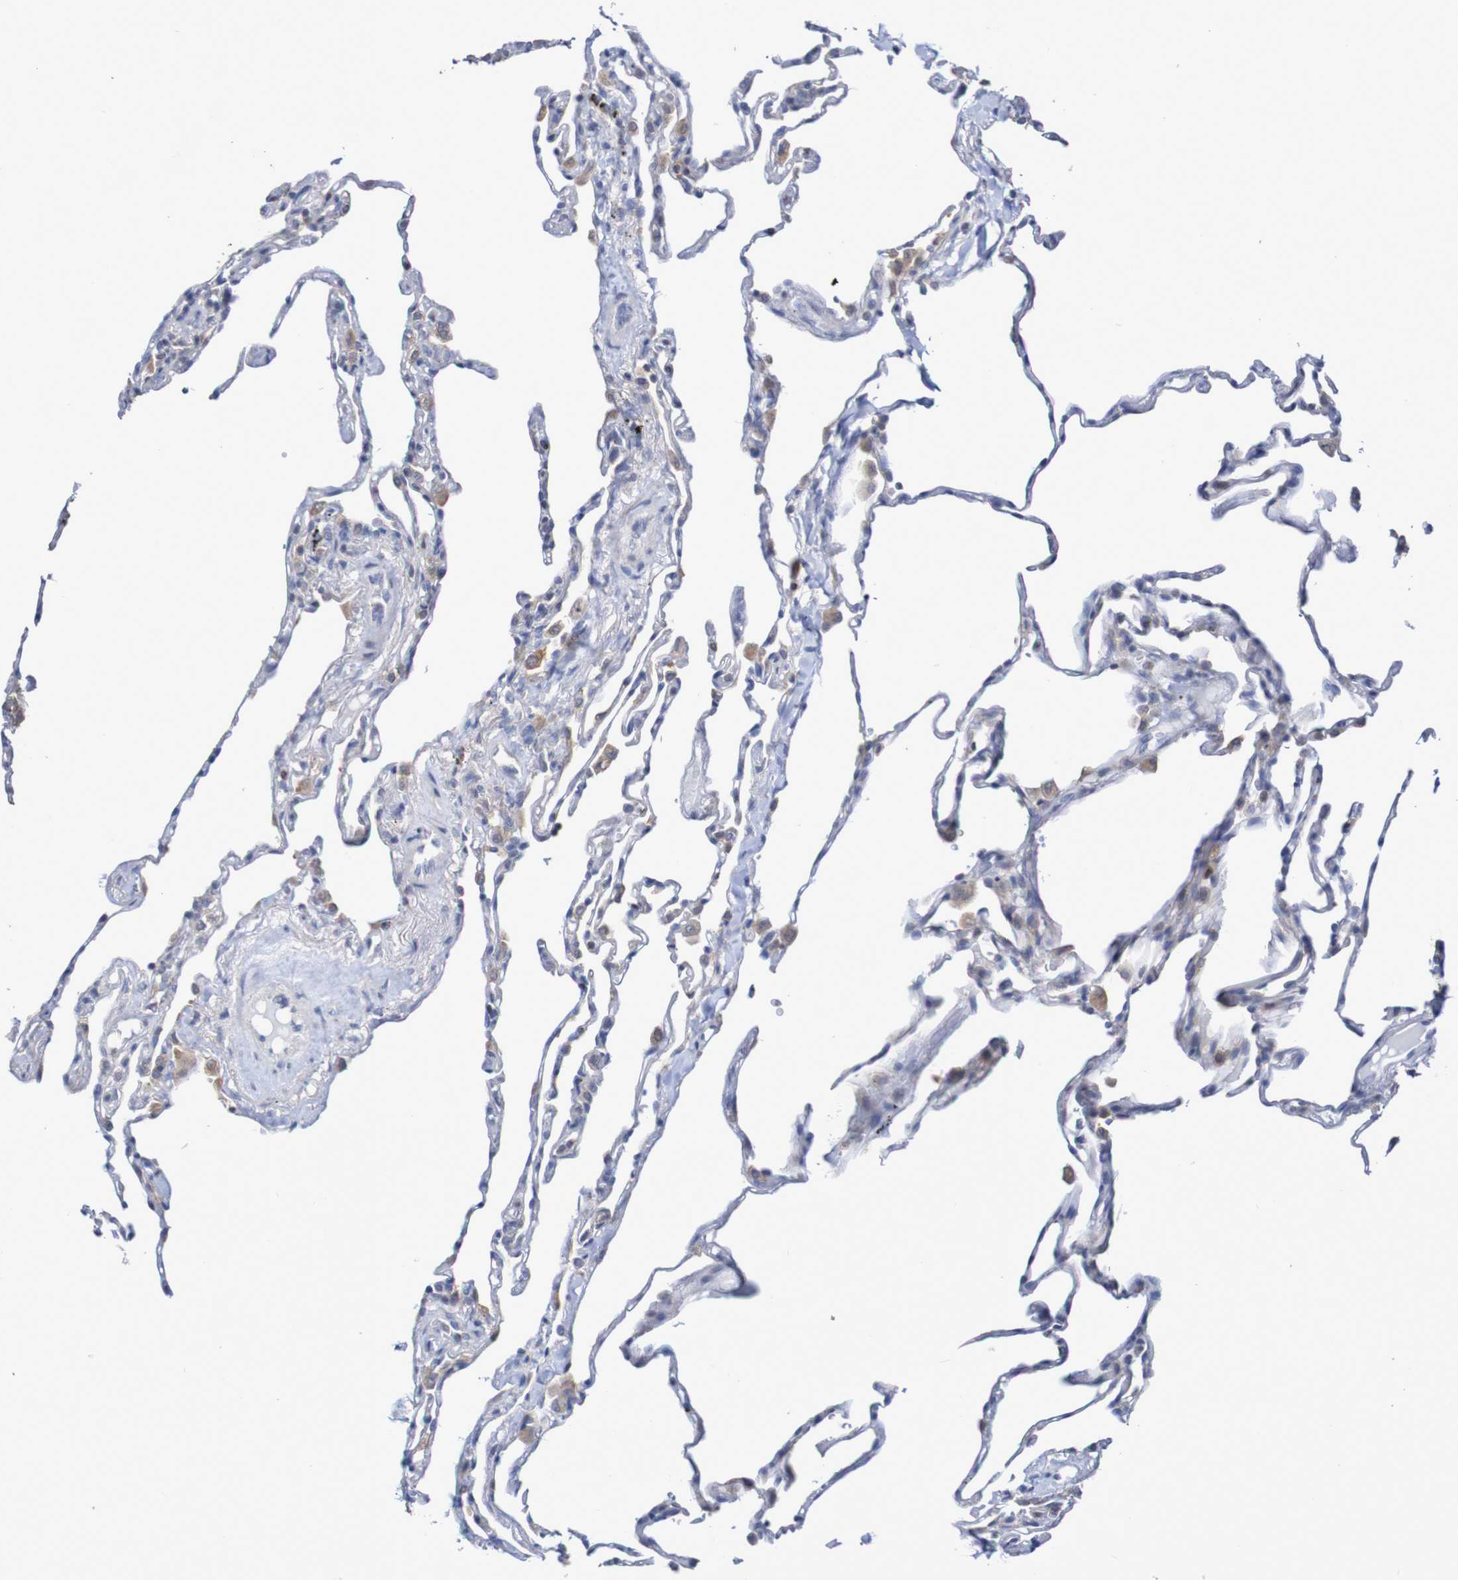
{"staining": {"intensity": "moderate", "quantity": "25%-75%", "location": "cytoplasmic/membranous"}, "tissue": "lung", "cell_type": "Alveolar cells", "image_type": "normal", "snomed": [{"axis": "morphology", "description": "Normal tissue, NOS"}, {"axis": "topography", "description": "Lung"}], "caption": "Lung stained with IHC displays moderate cytoplasmic/membranous staining in approximately 25%-75% of alveolar cells.", "gene": "C3orf18", "patient": {"sex": "male", "age": 59}}